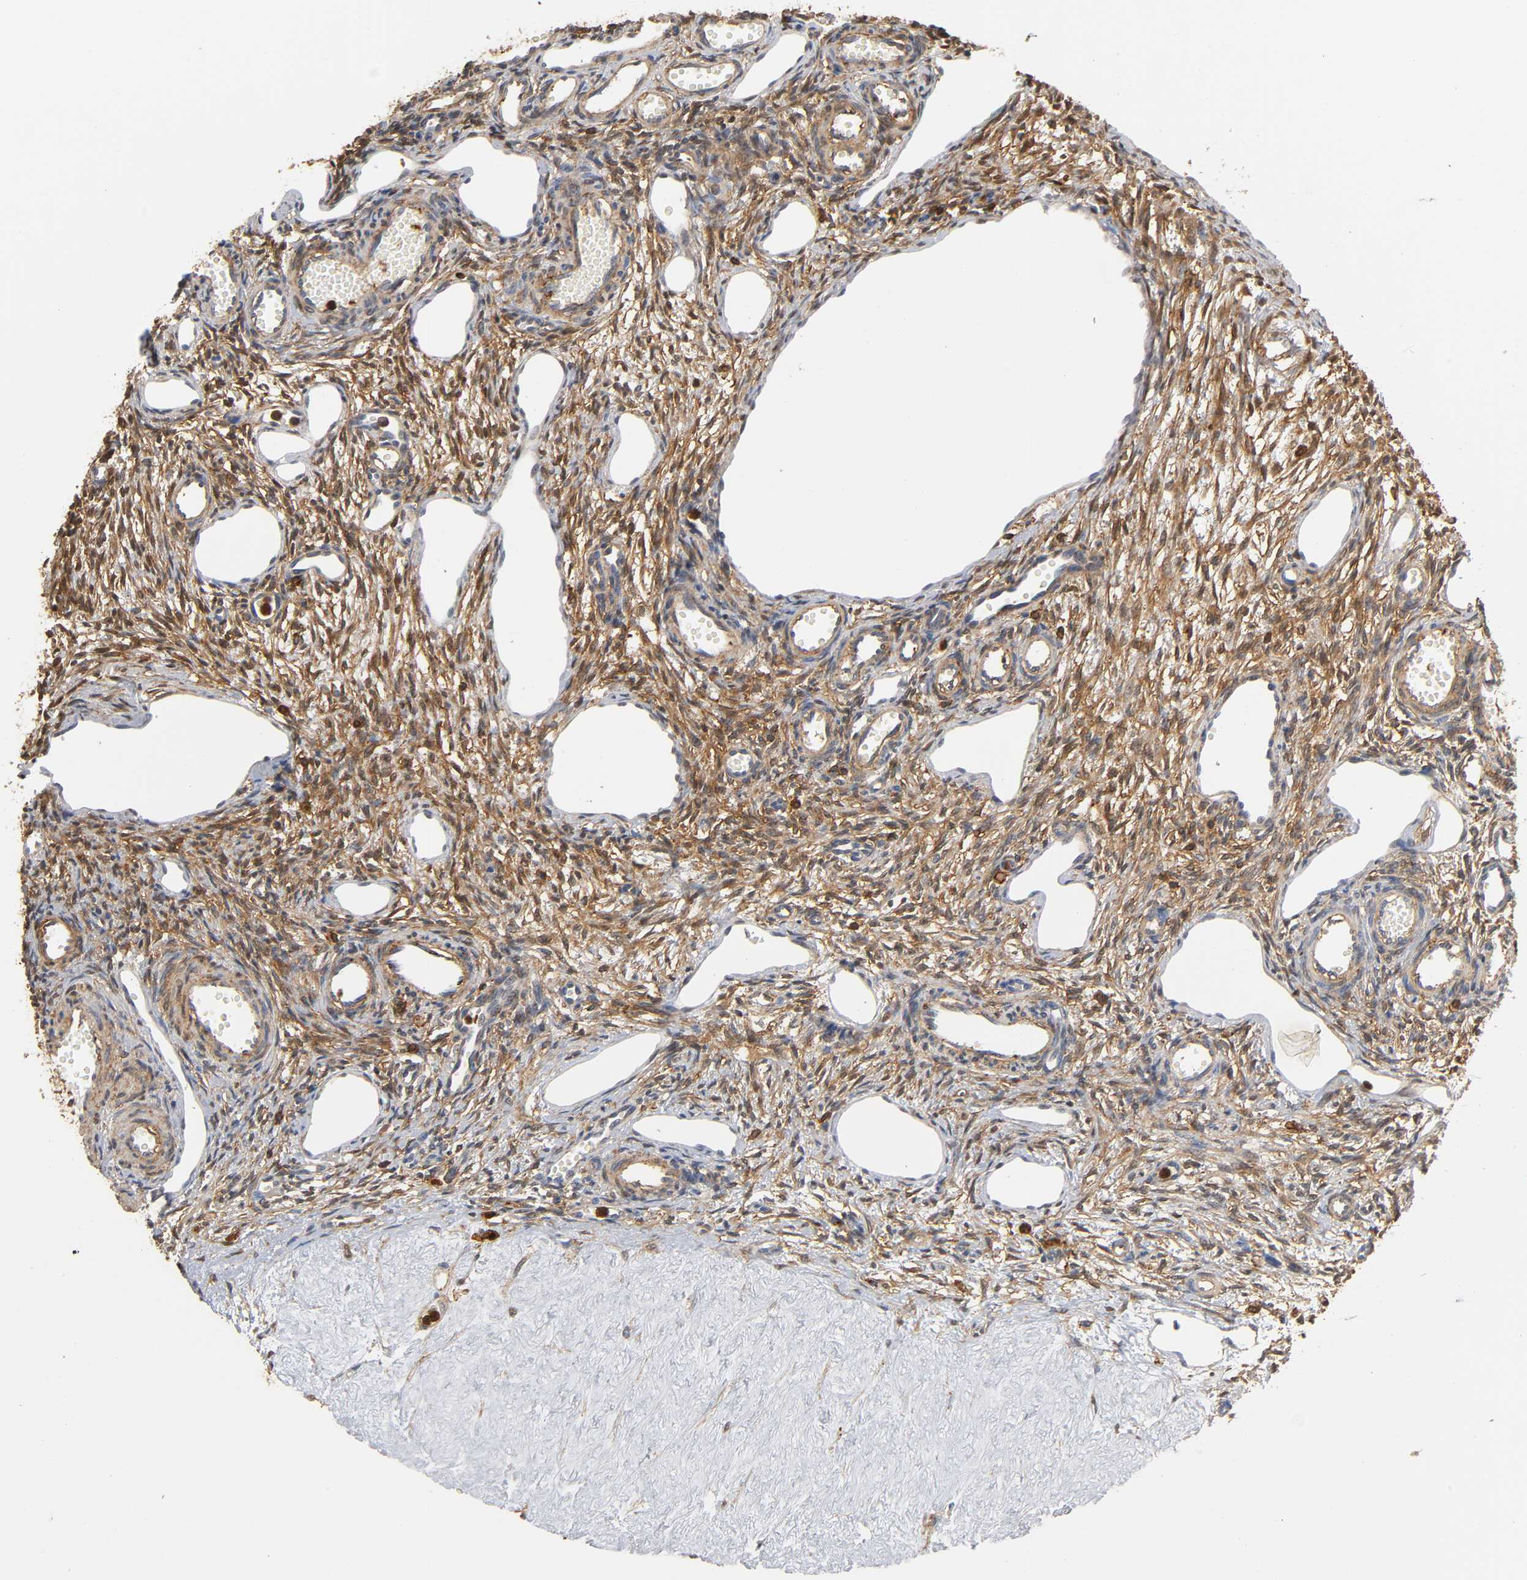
{"staining": {"intensity": "moderate", "quantity": "25%-75%", "location": "cytoplasmic/membranous,nuclear"}, "tissue": "ovary", "cell_type": "Ovarian stroma cells", "image_type": "normal", "snomed": [{"axis": "morphology", "description": "Normal tissue, NOS"}, {"axis": "topography", "description": "Ovary"}], "caption": "About 25%-75% of ovarian stroma cells in benign human ovary demonstrate moderate cytoplasmic/membranous,nuclear protein expression as visualized by brown immunohistochemical staining.", "gene": "ANXA11", "patient": {"sex": "female", "age": 33}}